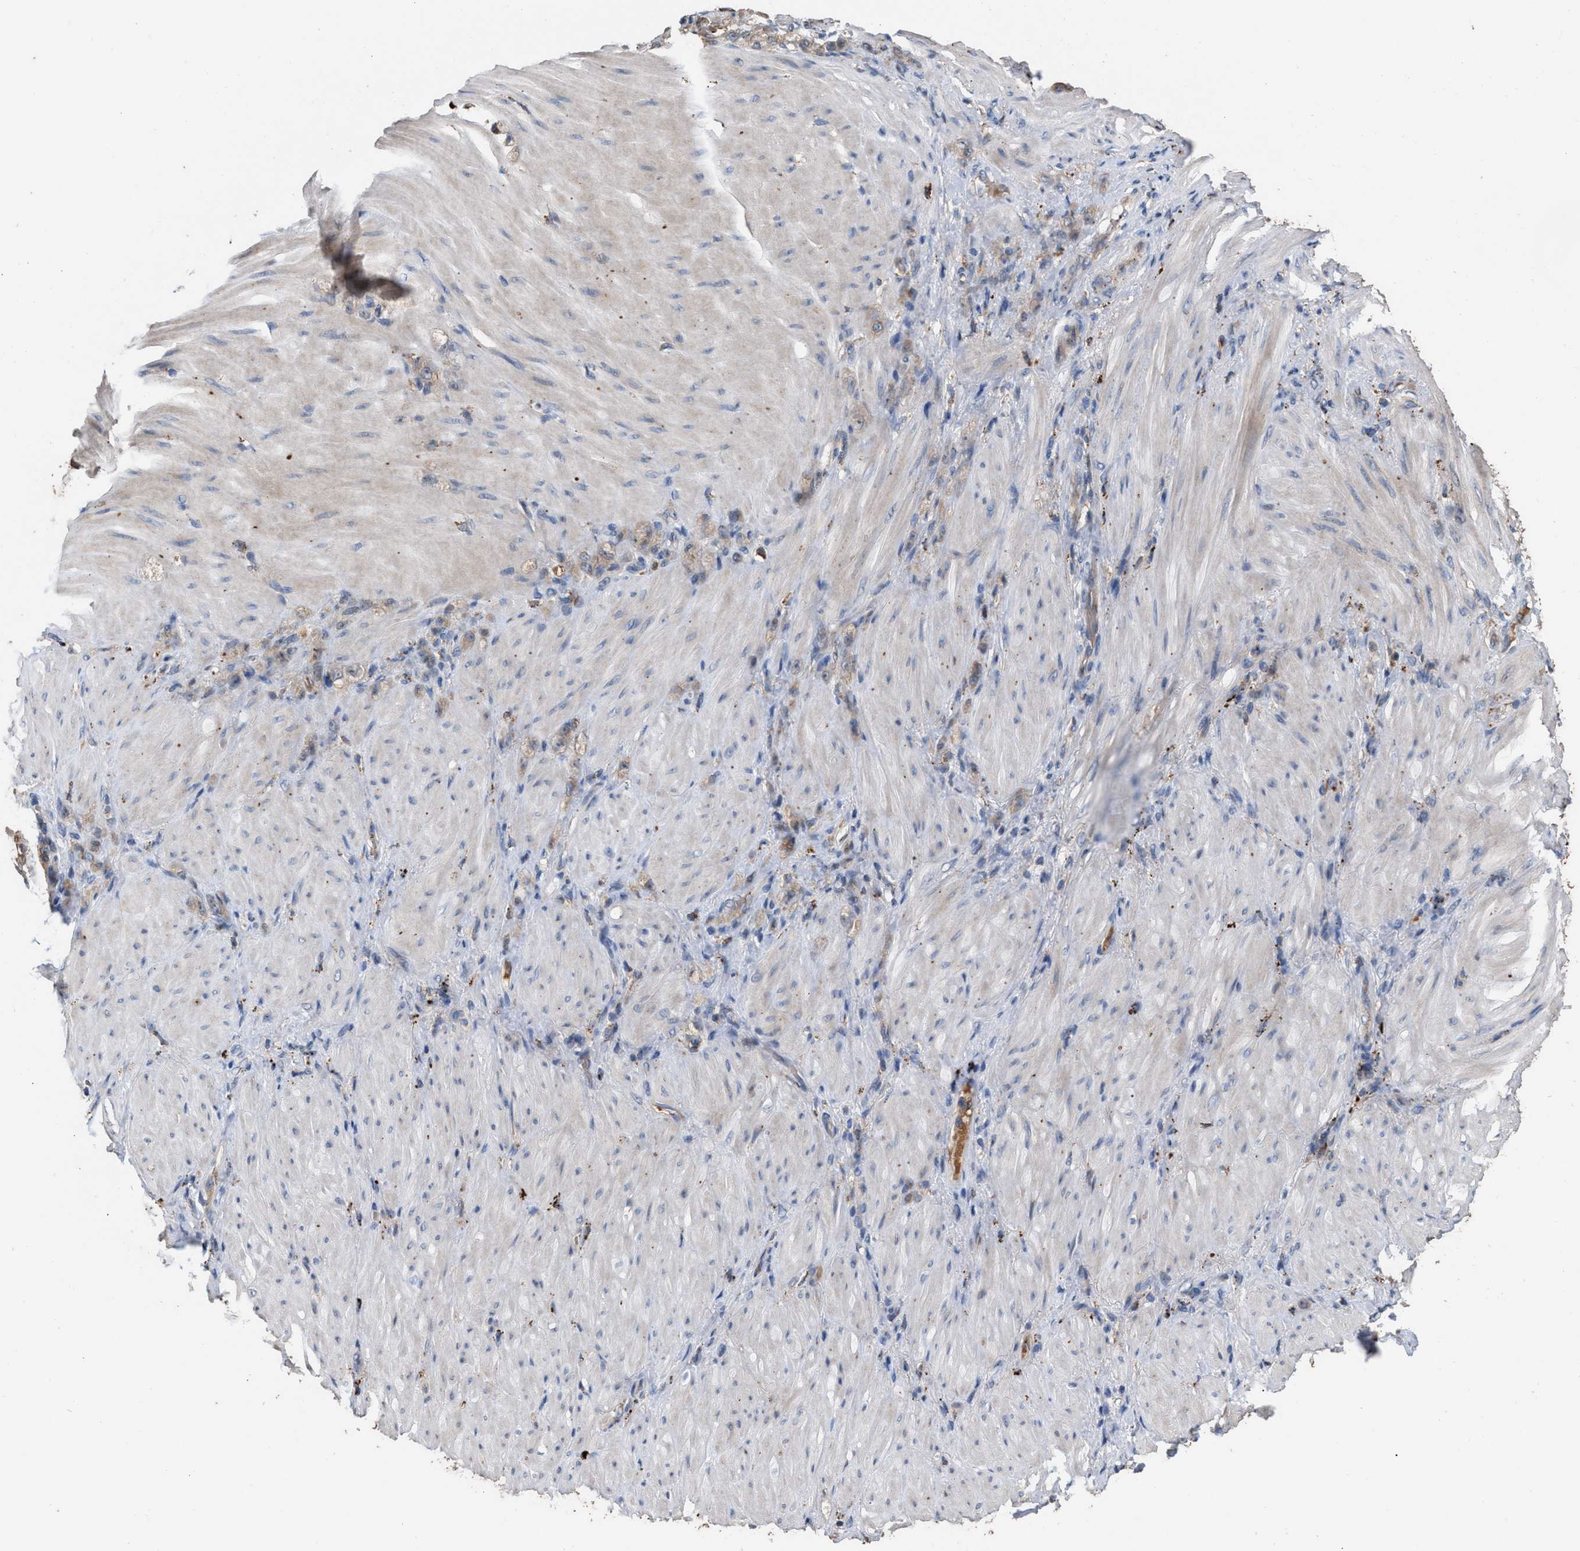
{"staining": {"intensity": "weak", "quantity": "25%-75%", "location": "cytoplasmic/membranous"}, "tissue": "stomach cancer", "cell_type": "Tumor cells", "image_type": "cancer", "snomed": [{"axis": "morphology", "description": "Normal tissue, NOS"}, {"axis": "morphology", "description": "Adenocarcinoma, NOS"}, {"axis": "topography", "description": "Stomach"}], "caption": "An image showing weak cytoplasmic/membranous expression in approximately 25%-75% of tumor cells in stomach adenocarcinoma, as visualized by brown immunohistochemical staining.", "gene": "ELMO3", "patient": {"sex": "male", "age": 82}}